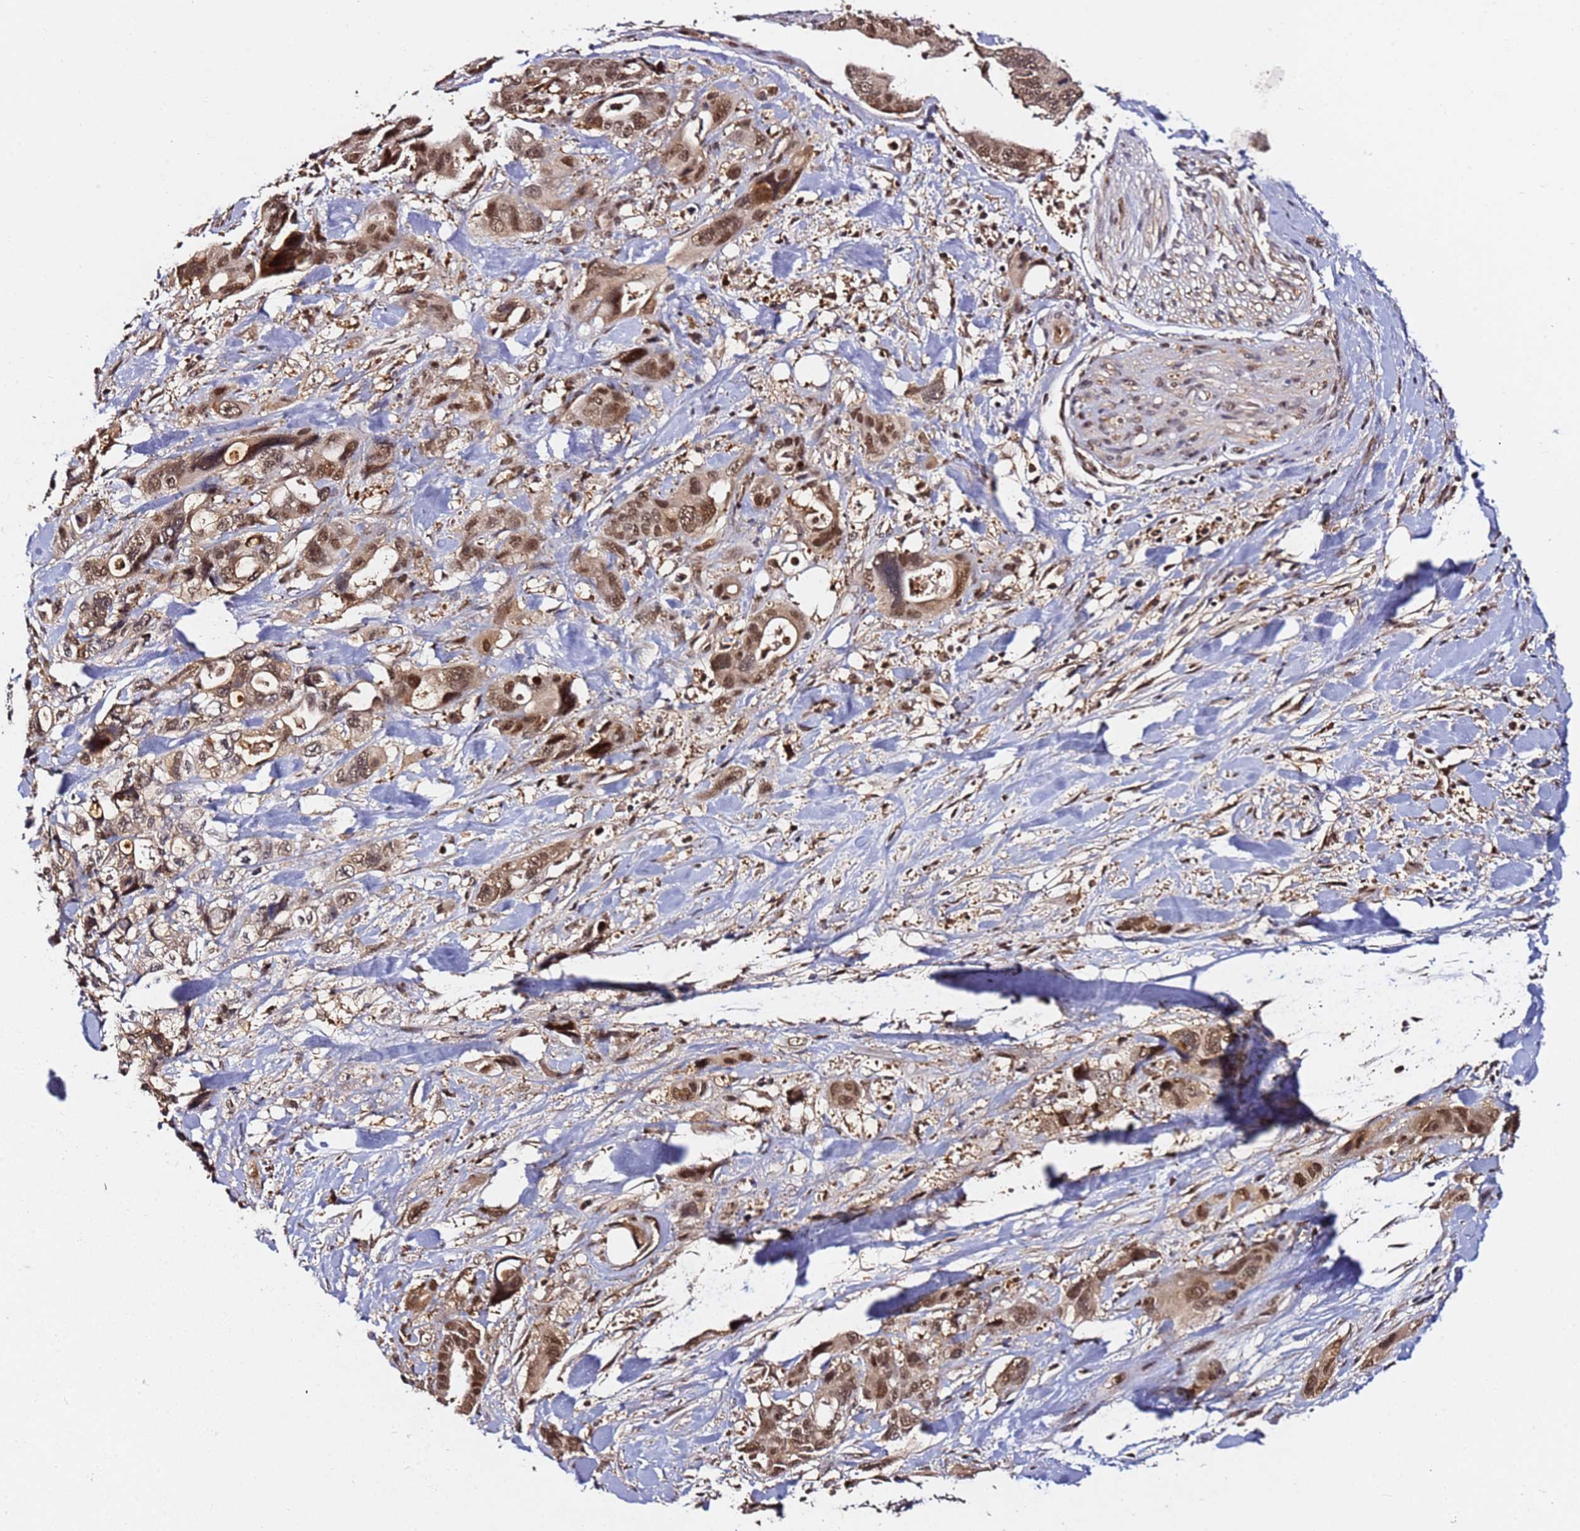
{"staining": {"intensity": "moderate", "quantity": ">75%", "location": "nuclear"}, "tissue": "pancreatic cancer", "cell_type": "Tumor cells", "image_type": "cancer", "snomed": [{"axis": "morphology", "description": "Adenocarcinoma, NOS"}, {"axis": "topography", "description": "Pancreas"}], "caption": "Protein analysis of pancreatic adenocarcinoma tissue reveals moderate nuclear expression in about >75% of tumor cells.", "gene": "RGS18", "patient": {"sex": "male", "age": 46}}